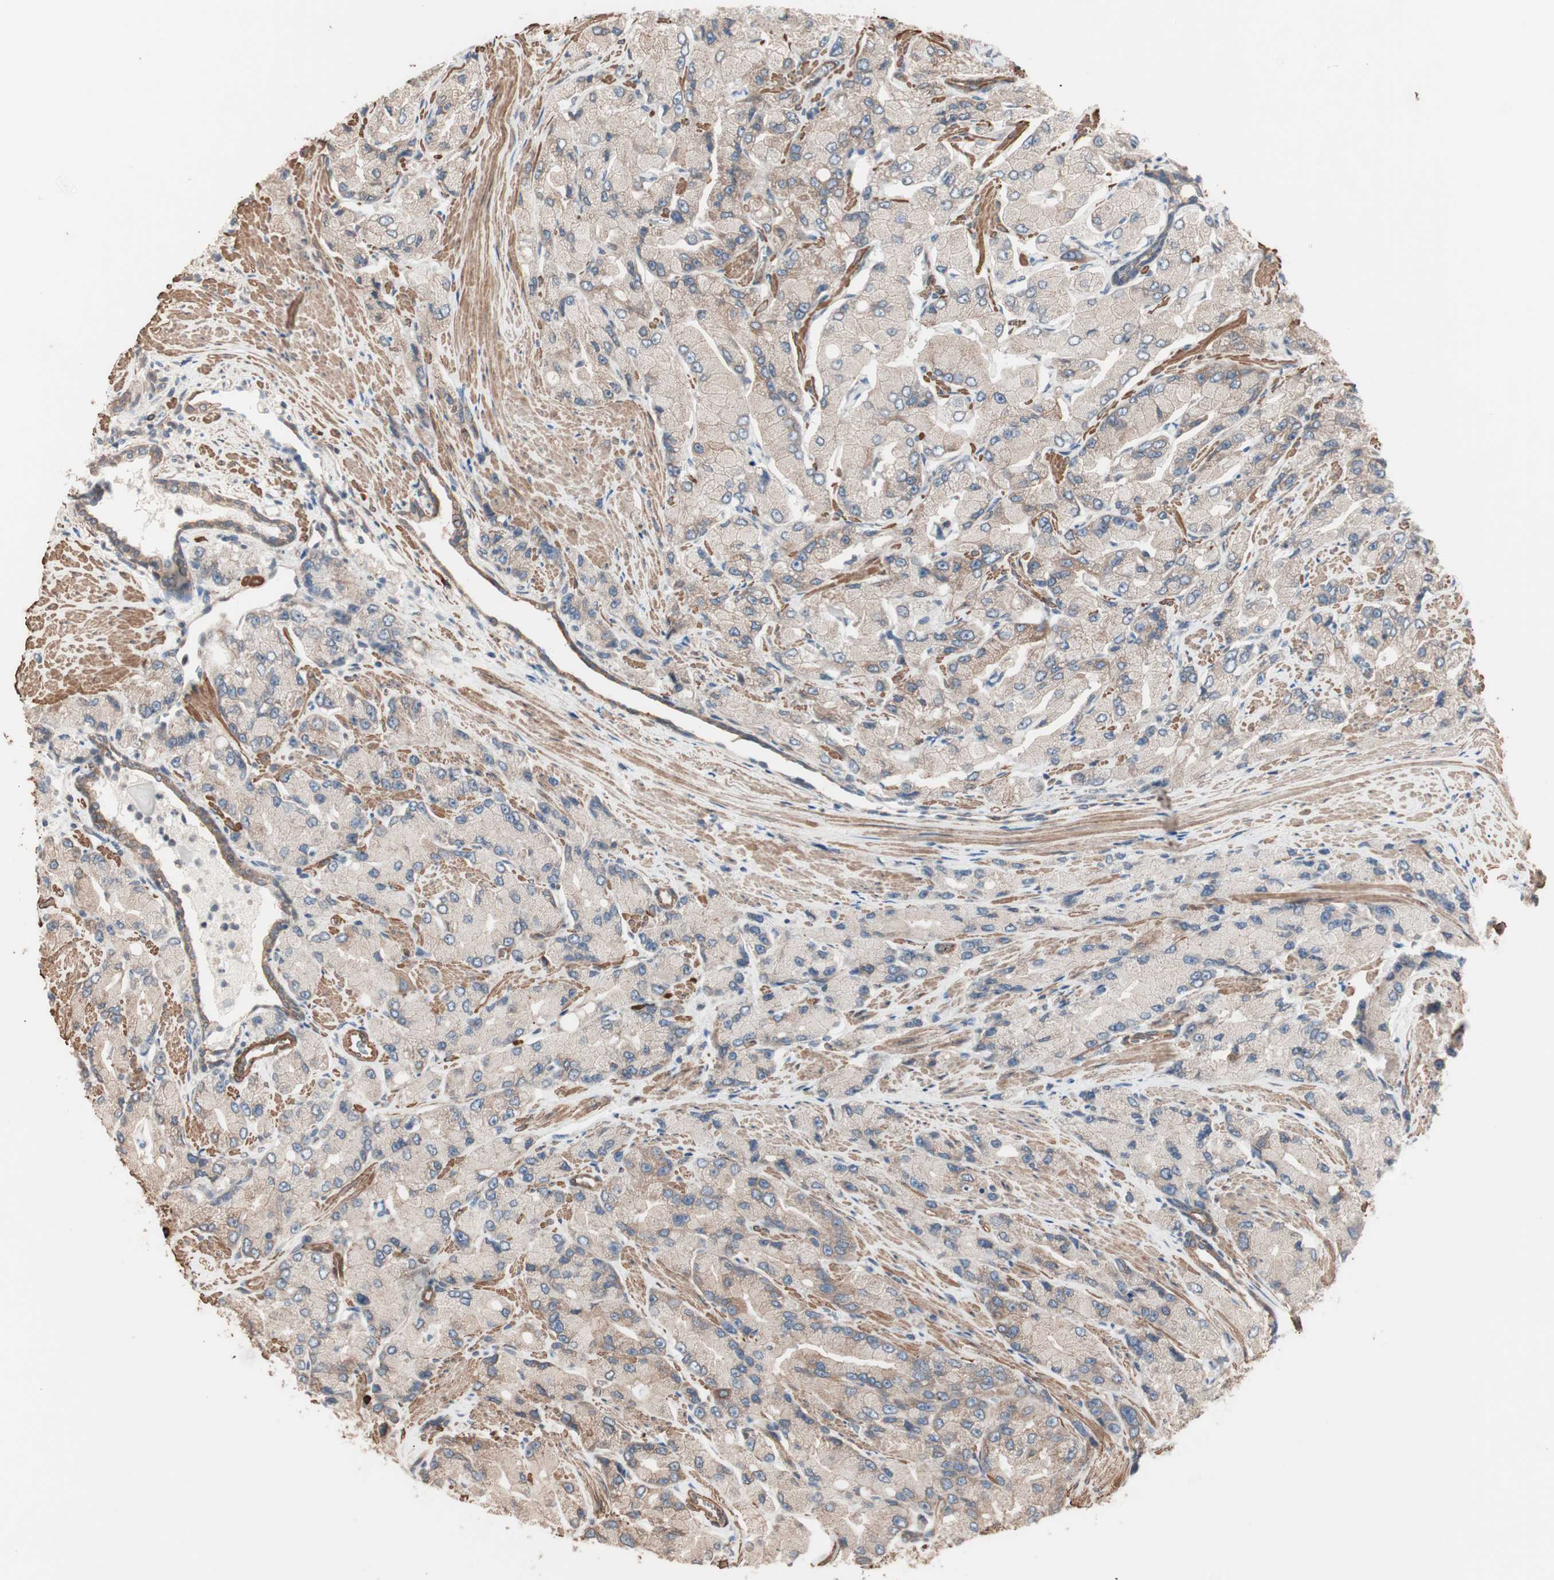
{"staining": {"intensity": "weak", "quantity": ">75%", "location": "cytoplasmic/membranous"}, "tissue": "prostate cancer", "cell_type": "Tumor cells", "image_type": "cancer", "snomed": [{"axis": "morphology", "description": "Adenocarcinoma, High grade"}, {"axis": "topography", "description": "Prostate"}], "caption": "A low amount of weak cytoplasmic/membranous staining is identified in approximately >75% of tumor cells in prostate cancer (adenocarcinoma (high-grade)) tissue. The protein is stained brown, and the nuclei are stained in blue (DAB IHC with brightfield microscopy, high magnification).", "gene": "ALG5", "patient": {"sex": "male", "age": 58}}